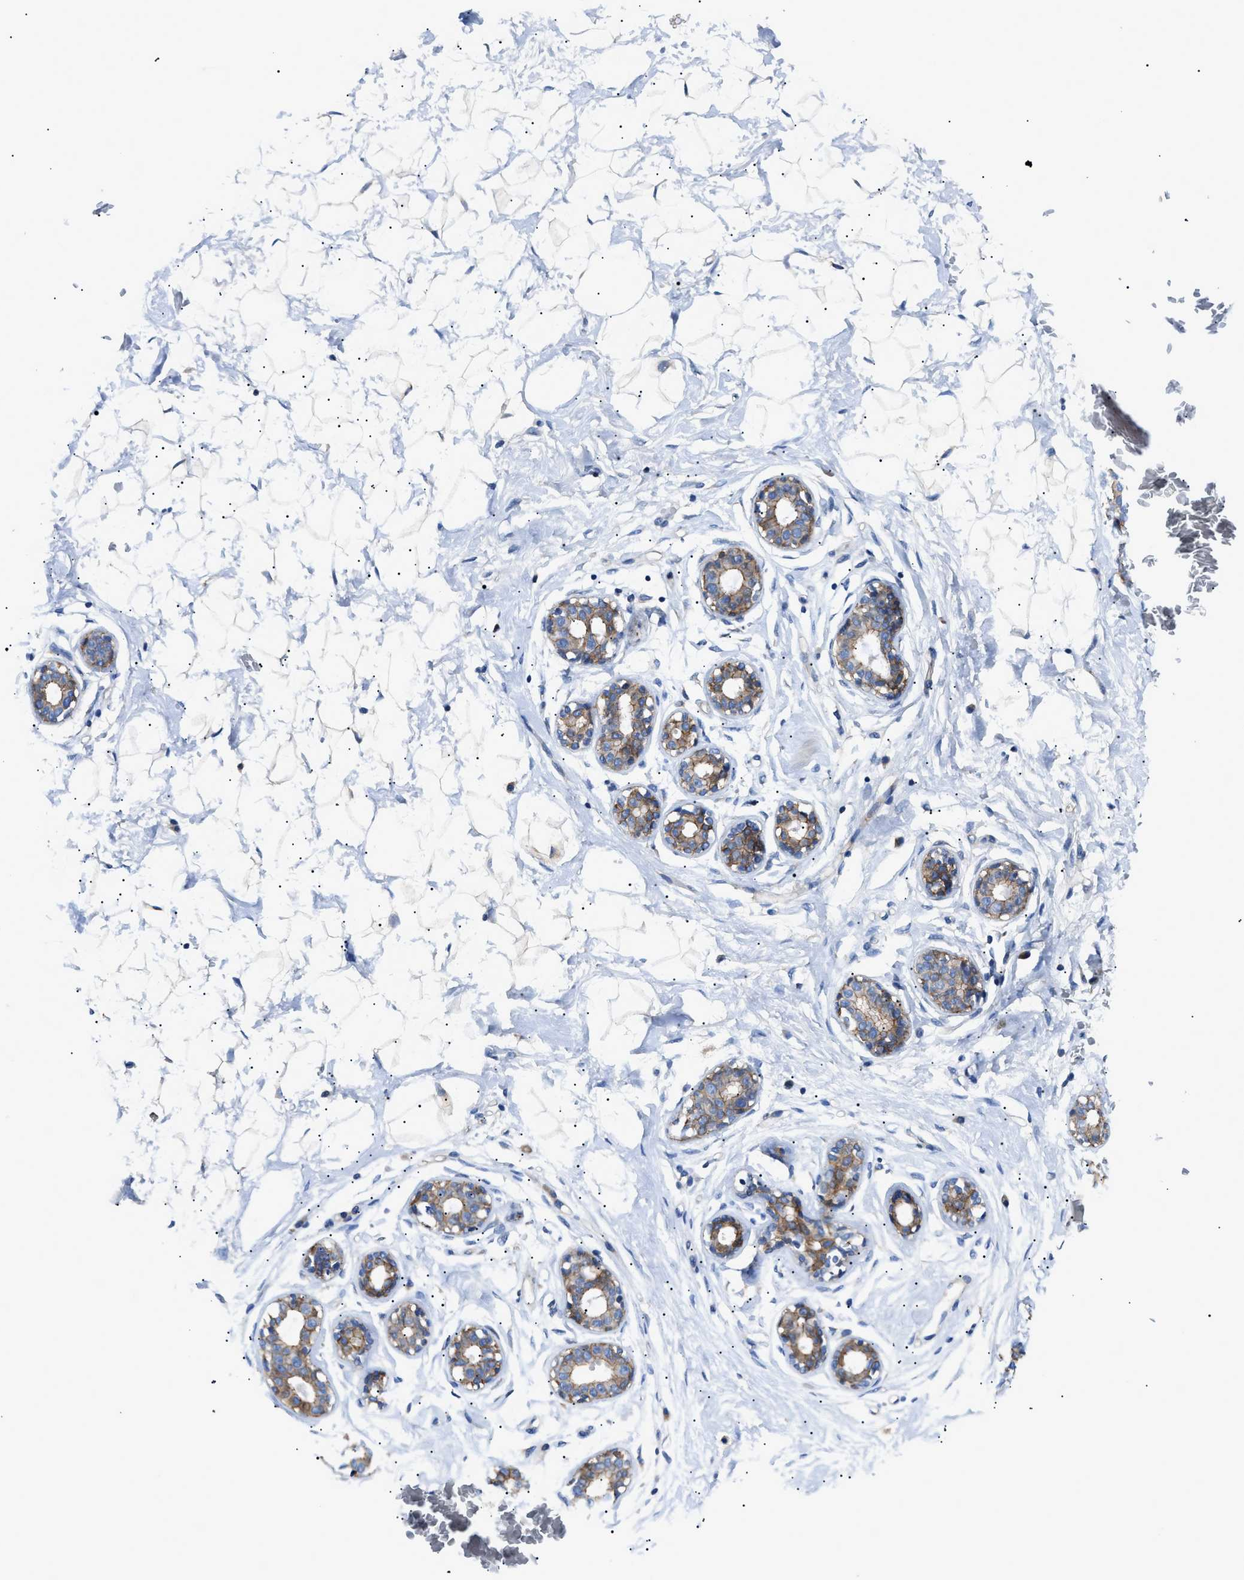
{"staining": {"intensity": "negative", "quantity": "none", "location": "none"}, "tissue": "breast", "cell_type": "Adipocytes", "image_type": "normal", "snomed": [{"axis": "morphology", "description": "Normal tissue, NOS"}, {"axis": "topography", "description": "Breast"}], "caption": "This is a image of immunohistochemistry (IHC) staining of unremarkable breast, which shows no staining in adipocytes.", "gene": "ZDHHC24", "patient": {"sex": "female", "age": 23}}